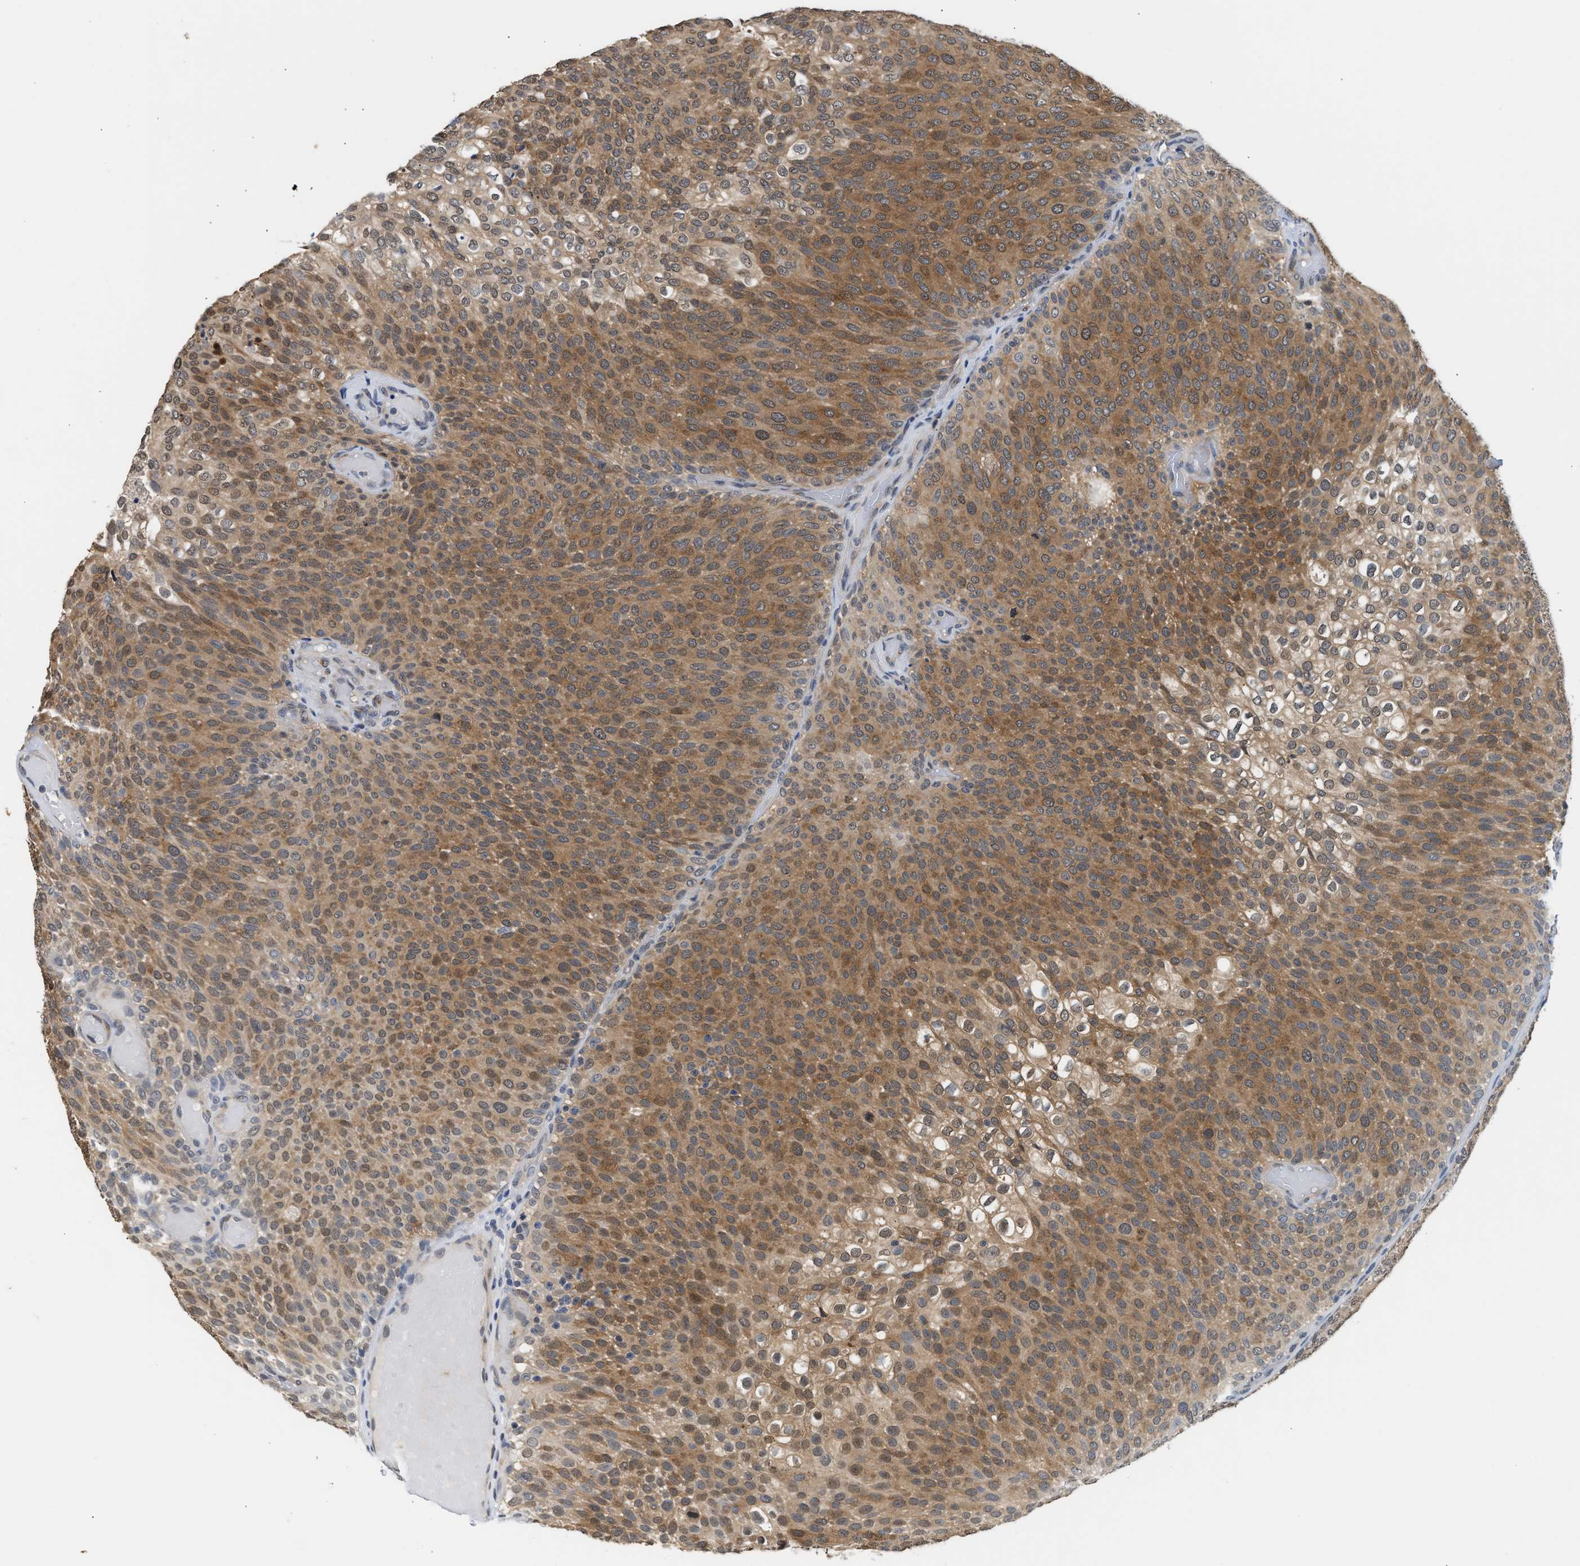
{"staining": {"intensity": "moderate", "quantity": ">75%", "location": "cytoplasmic/membranous"}, "tissue": "urothelial cancer", "cell_type": "Tumor cells", "image_type": "cancer", "snomed": [{"axis": "morphology", "description": "Urothelial carcinoma, Low grade"}, {"axis": "topography", "description": "Urinary bladder"}], "caption": "Human low-grade urothelial carcinoma stained with a brown dye displays moderate cytoplasmic/membranous positive positivity in approximately >75% of tumor cells.", "gene": "PPM1L", "patient": {"sex": "male", "age": 78}}